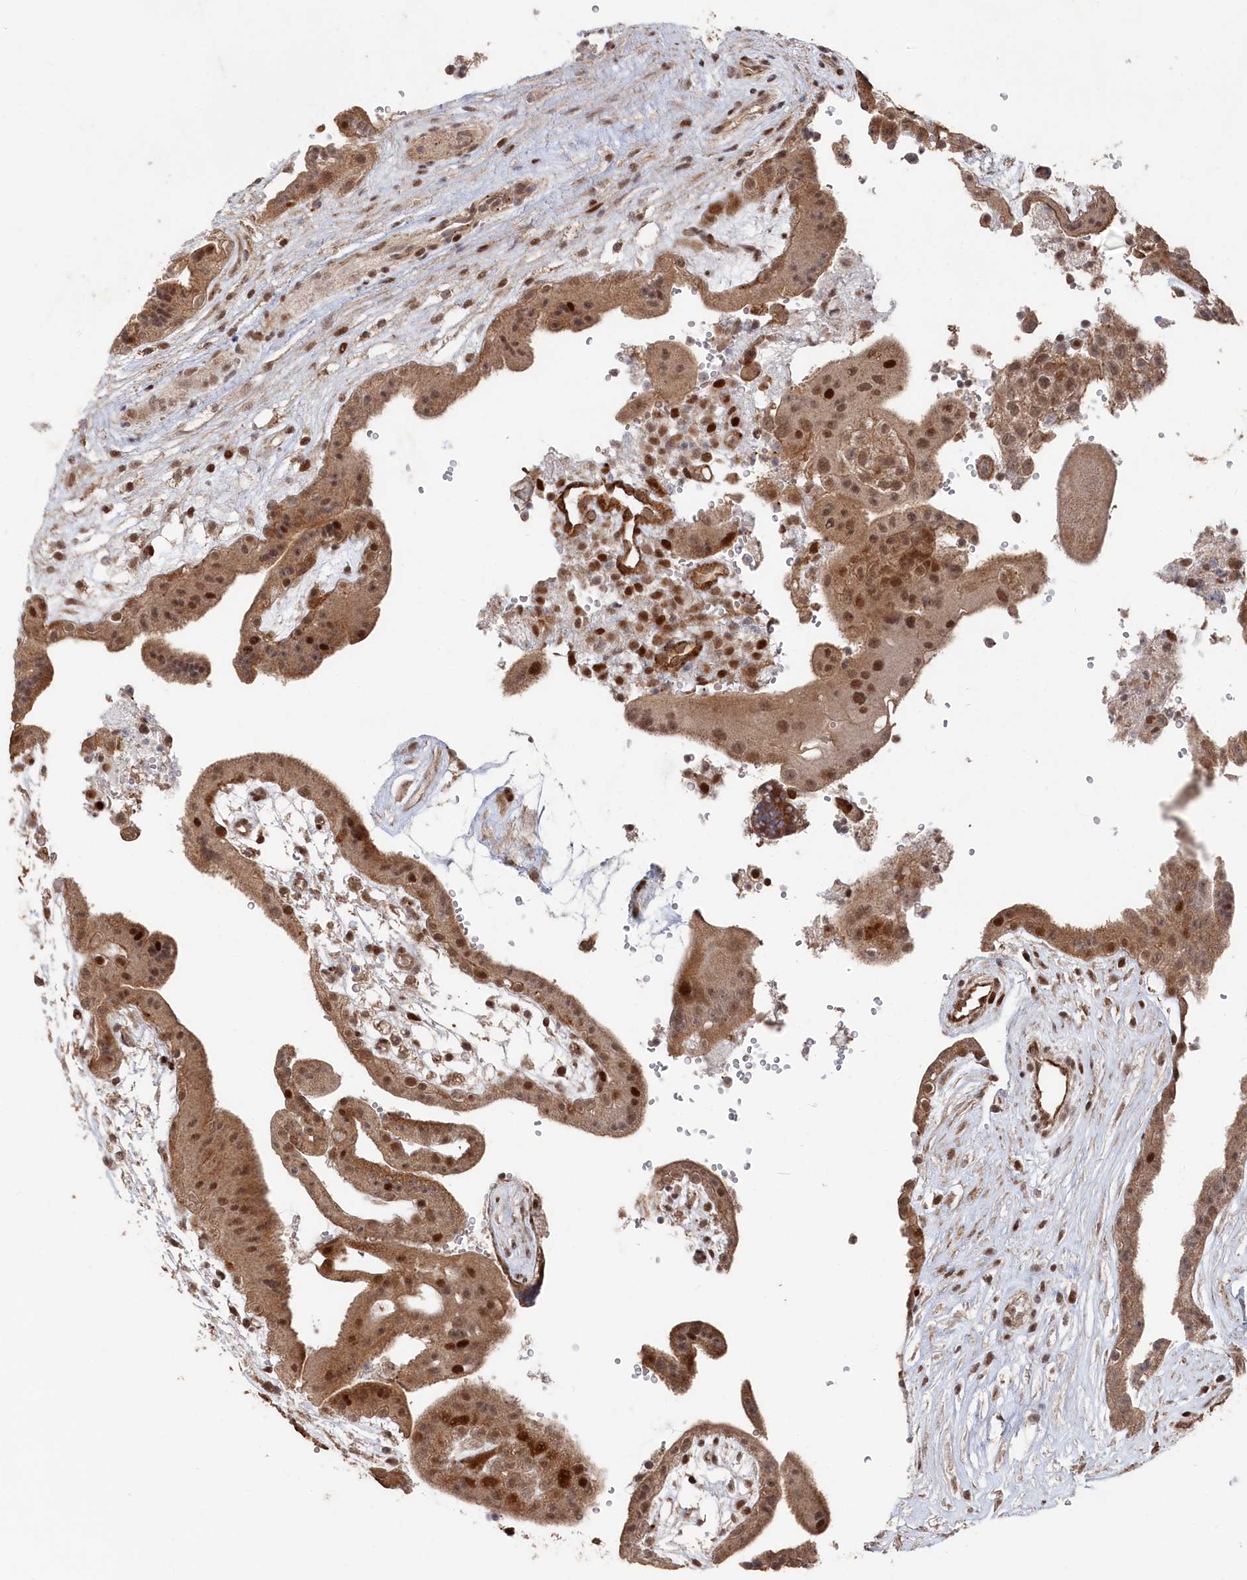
{"staining": {"intensity": "moderate", "quantity": ">75%", "location": "cytoplasmic/membranous,nuclear"}, "tissue": "placenta", "cell_type": "Trophoblastic cells", "image_type": "normal", "snomed": [{"axis": "morphology", "description": "Normal tissue, NOS"}, {"axis": "topography", "description": "Placenta"}], "caption": "The image displays immunohistochemical staining of unremarkable placenta. There is moderate cytoplasmic/membranous,nuclear positivity is present in about >75% of trophoblastic cells.", "gene": "POLR3A", "patient": {"sex": "female", "age": 18}}